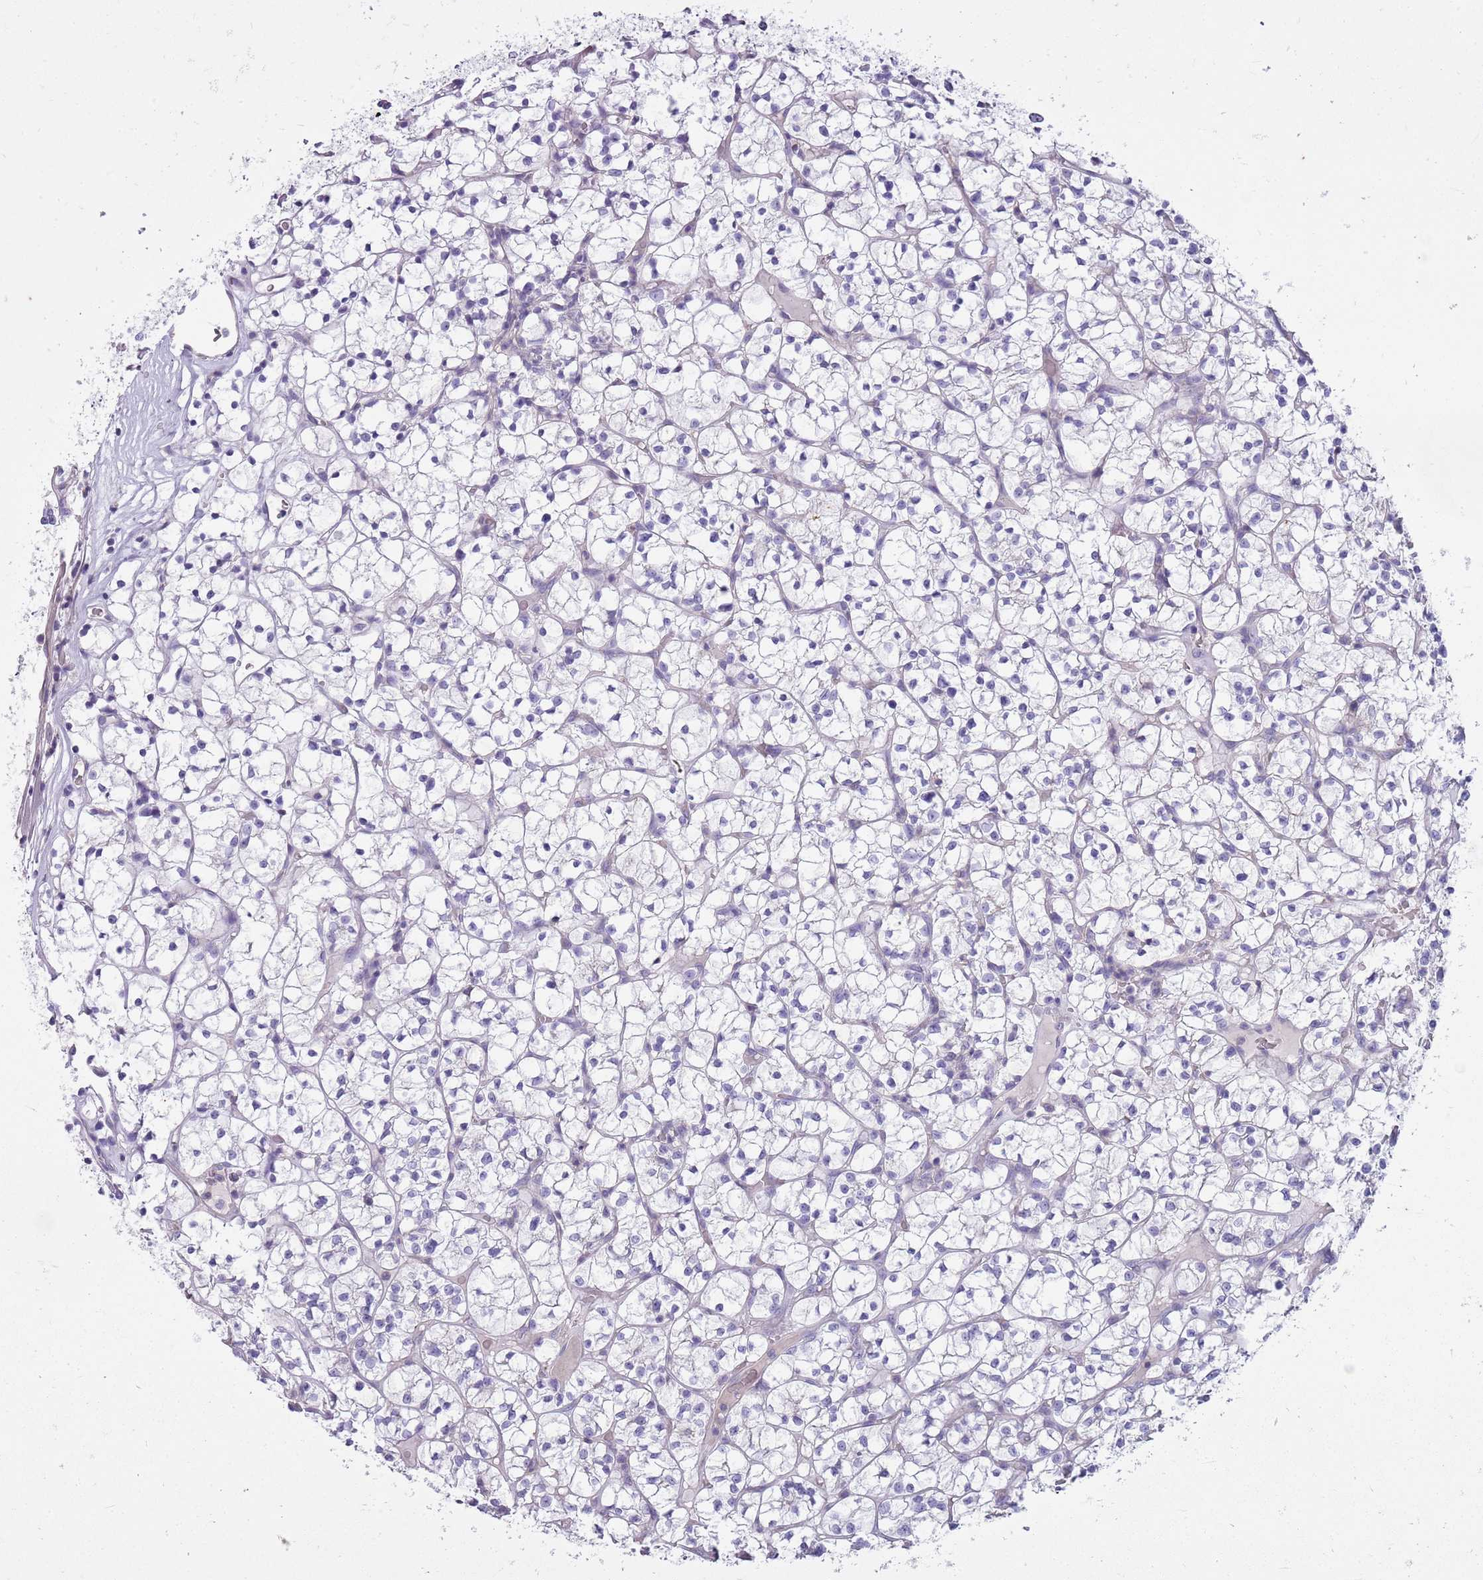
{"staining": {"intensity": "negative", "quantity": "none", "location": "none"}, "tissue": "renal cancer", "cell_type": "Tumor cells", "image_type": "cancer", "snomed": [{"axis": "morphology", "description": "Adenocarcinoma, NOS"}, {"axis": "topography", "description": "Kidney"}], "caption": "This is an IHC micrograph of human adenocarcinoma (renal). There is no positivity in tumor cells.", "gene": "CNPPD1", "patient": {"sex": "female", "age": 64}}